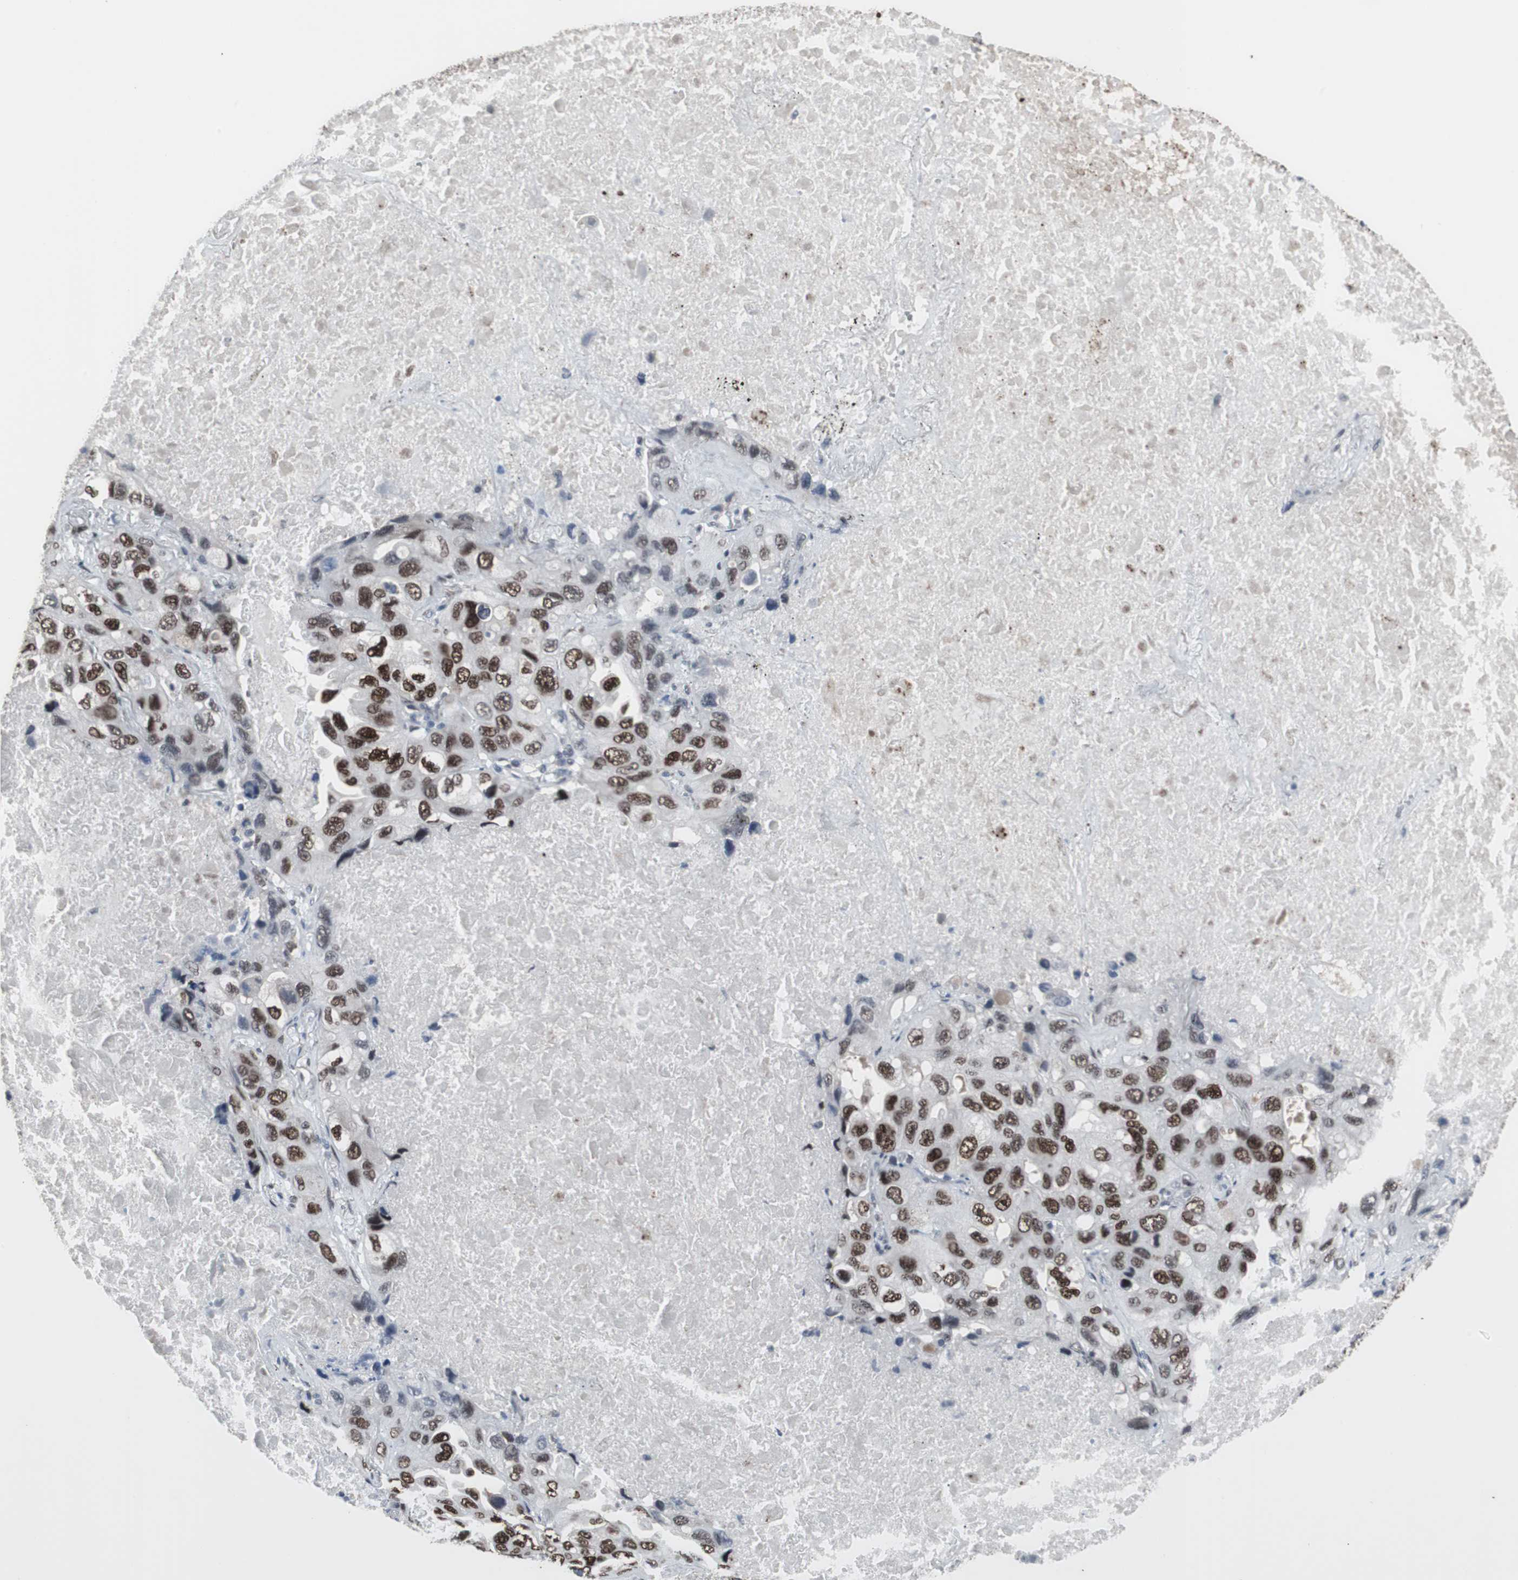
{"staining": {"intensity": "strong", "quantity": ">75%", "location": "nuclear"}, "tissue": "lung cancer", "cell_type": "Tumor cells", "image_type": "cancer", "snomed": [{"axis": "morphology", "description": "Squamous cell carcinoma, NOS"}, {"axis": "topography", "description": "Lung"}], "caption": "DAB immunohistochemical staining of squamous cell carcinoma (lung) demonstrates strong nuclear protein positivity in about >75% of tumor cells.", "gene": "FOXP4", "patient": {"sex": "female", "age": 73}}